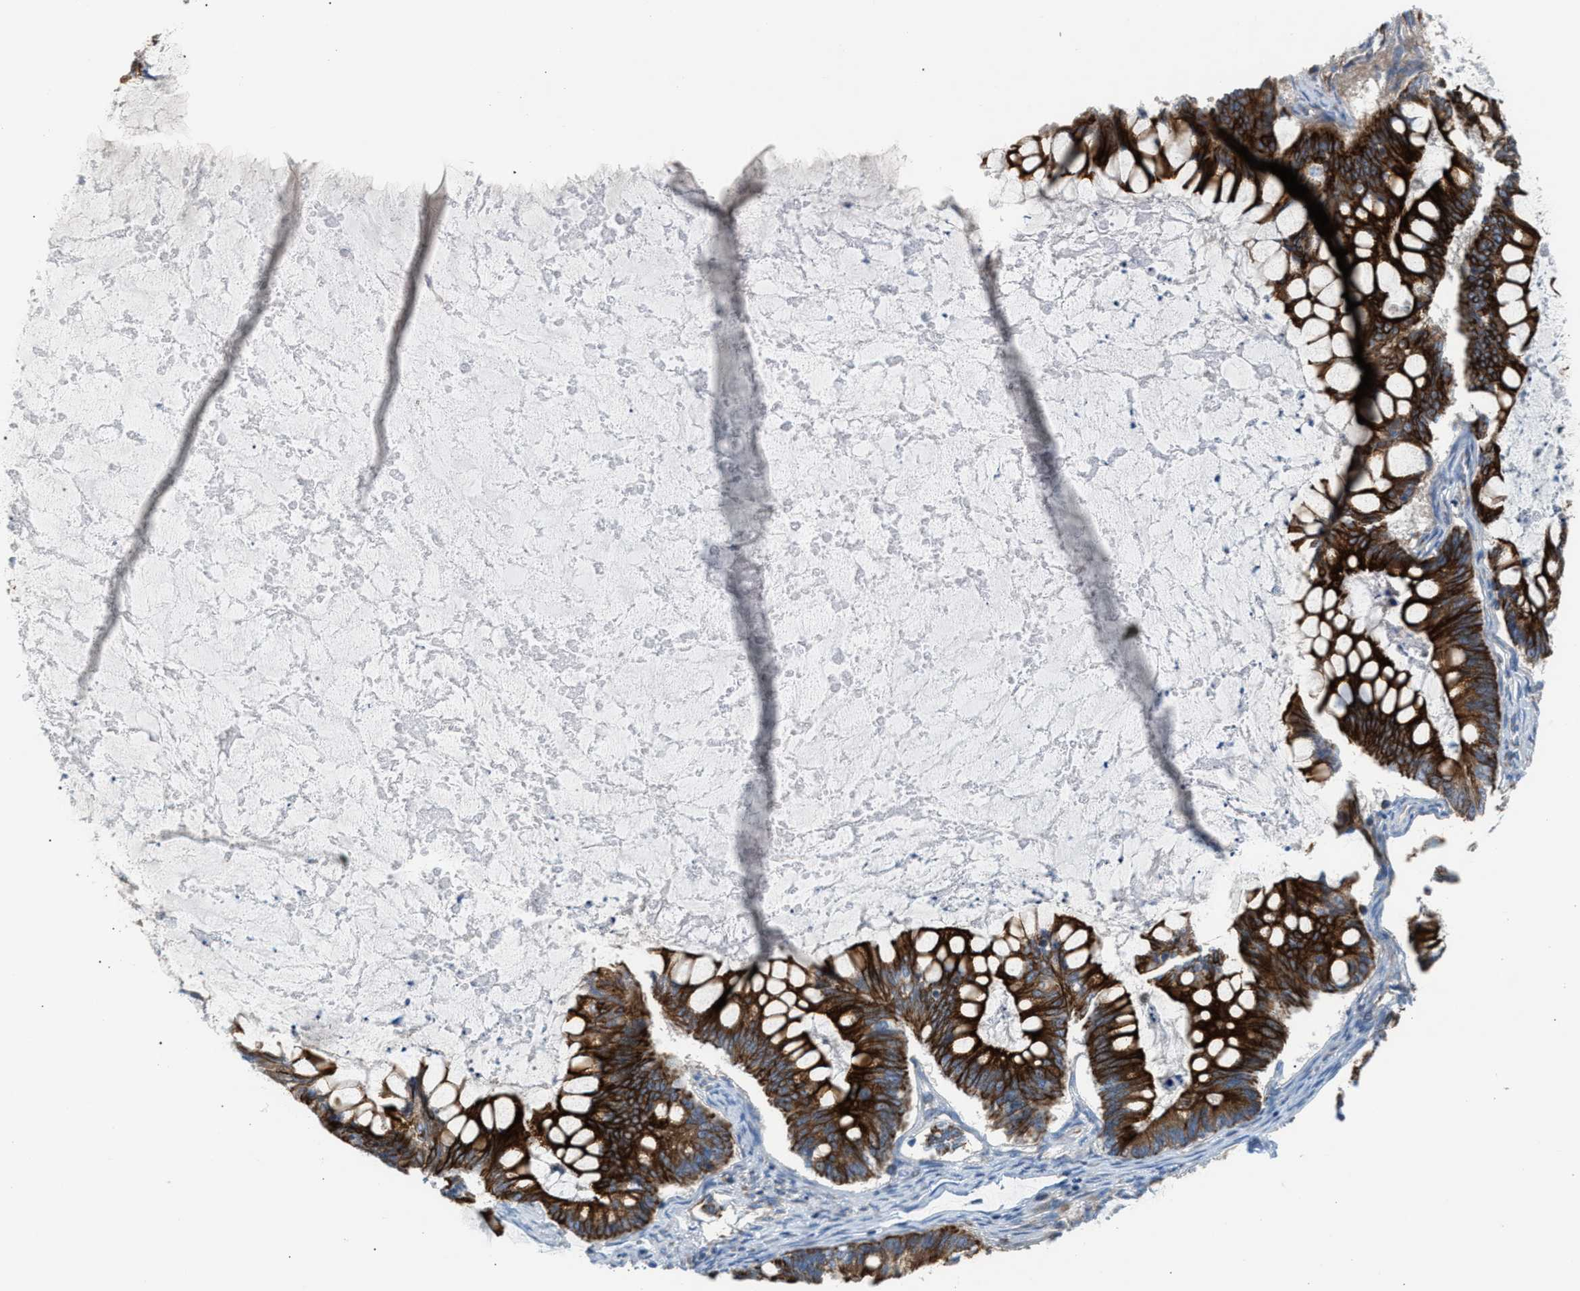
{"staining": {"intensity": "strong", "quantity": ">75%", "location": "cytoplasmic/membranous"}, "tissue": "ovarian cancer", "cell_type": "Tumor cells", "image_type": "cancer", "snomed": [{"axis": "morphology", "description": "Cystadenocarcinoma, mucinous, NOS"}, {"axis": "topography", "description": "Ovary"}], "caption": "Strong cytoplasmic/membranous positivity for a protein is present in about >75% of tumor cells of ovarian mucinous cystadenocarcinoma using immunohistochemistry.", "gene": "TBC1D15", "patient": {"sex": "female", "age": 61}}